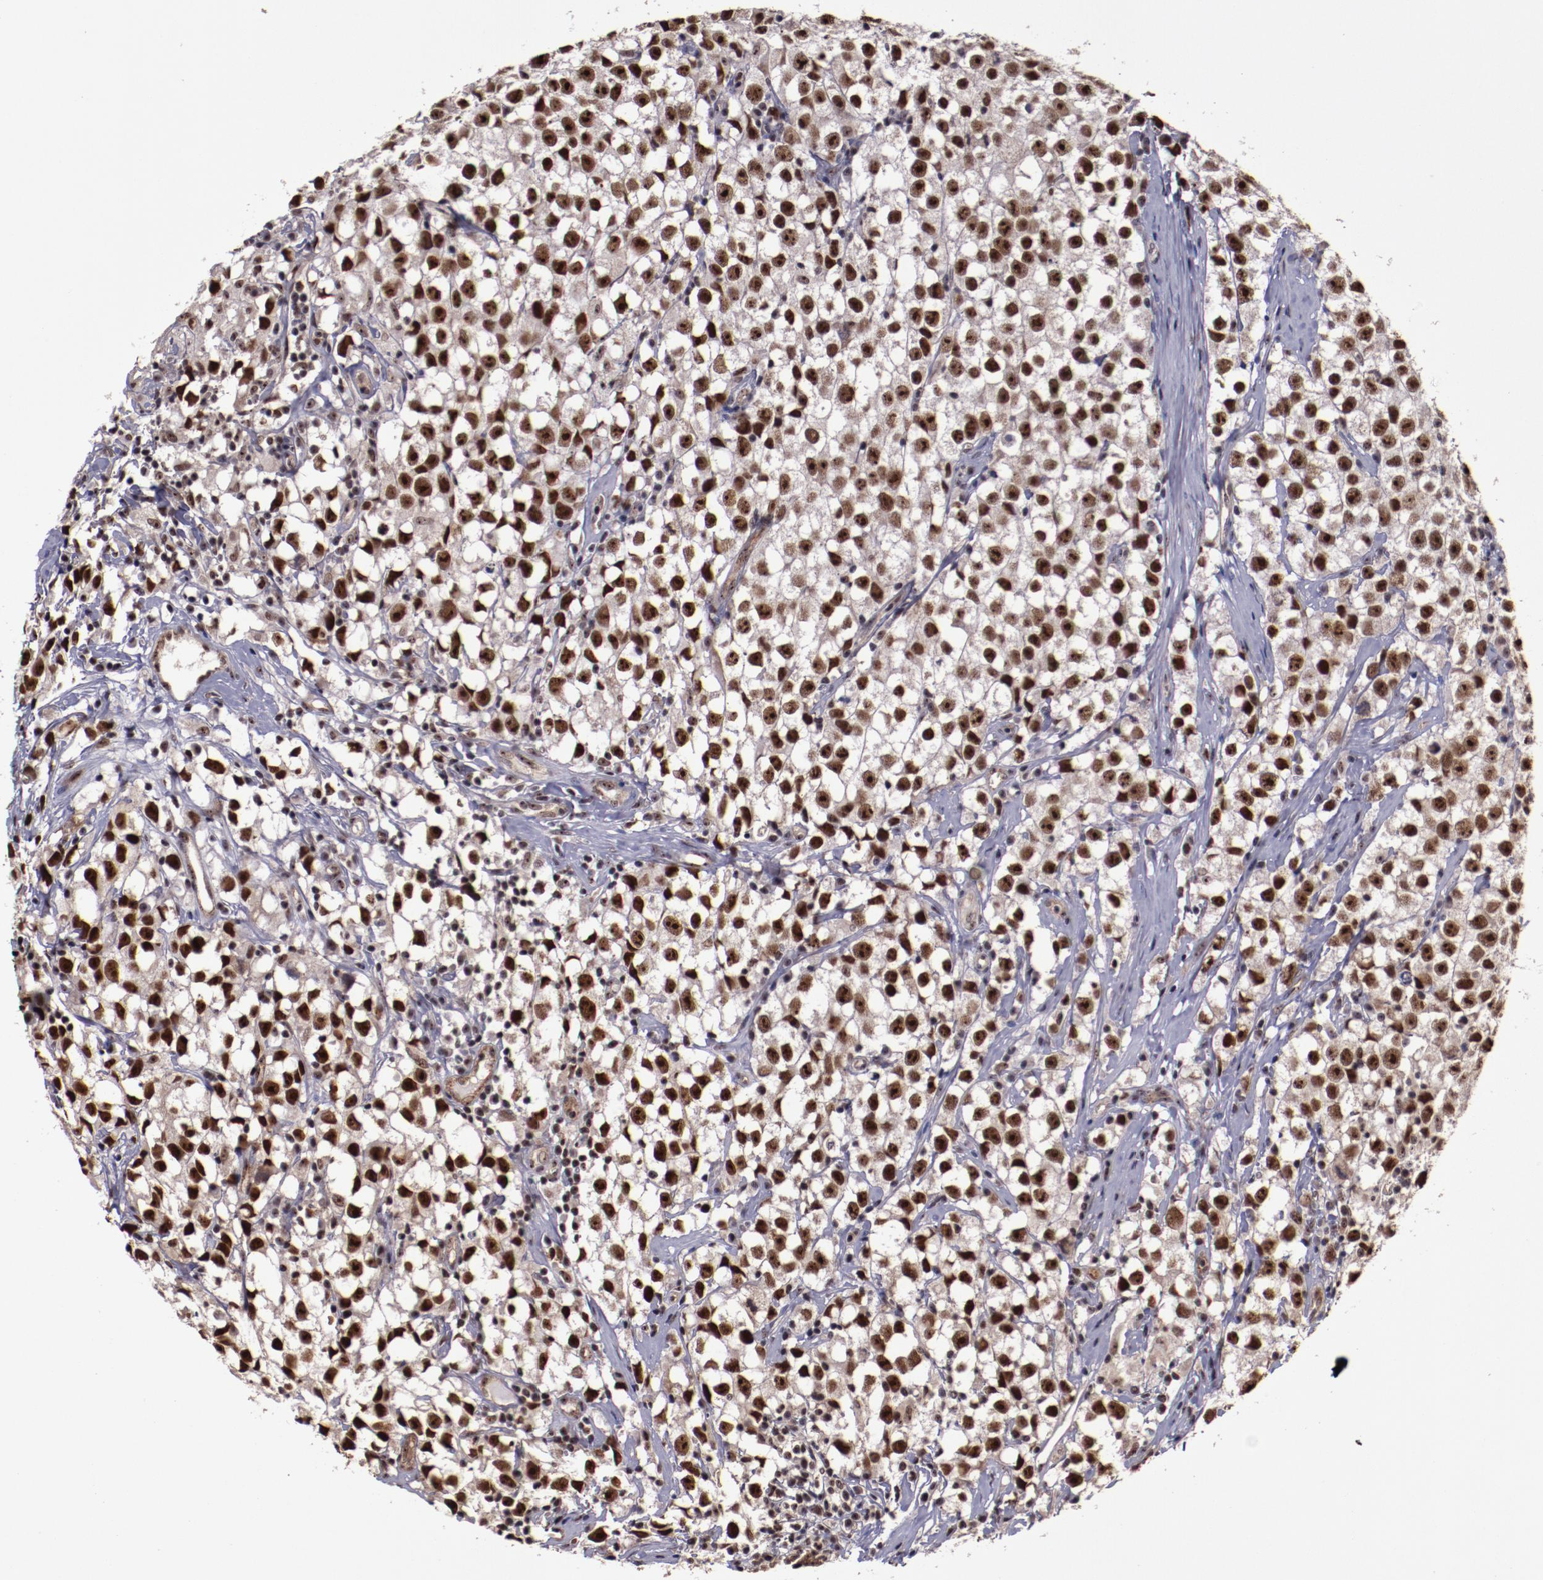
{"staining": {"intensity": "strong", "quantity": ">75%", "location": "cytoplasmic/membranous,nuclear"}, "tissue": "testis cancer", "cell_type": "Tumor cells", "image_type": "cancer", "snomed": [{"axis": "morphology", "description": "Seminoma, NOS"}, {"axis": "topography", "description": "Testis"}], "caption": "Immunohistochemical staining of human testis seminoma shows strong cytoplasmic/membranous and nuclear protein staining in approximately >75% of tumor cells.", "gene": "CECR2", "patient": {"sex": "male", "age": 35}}